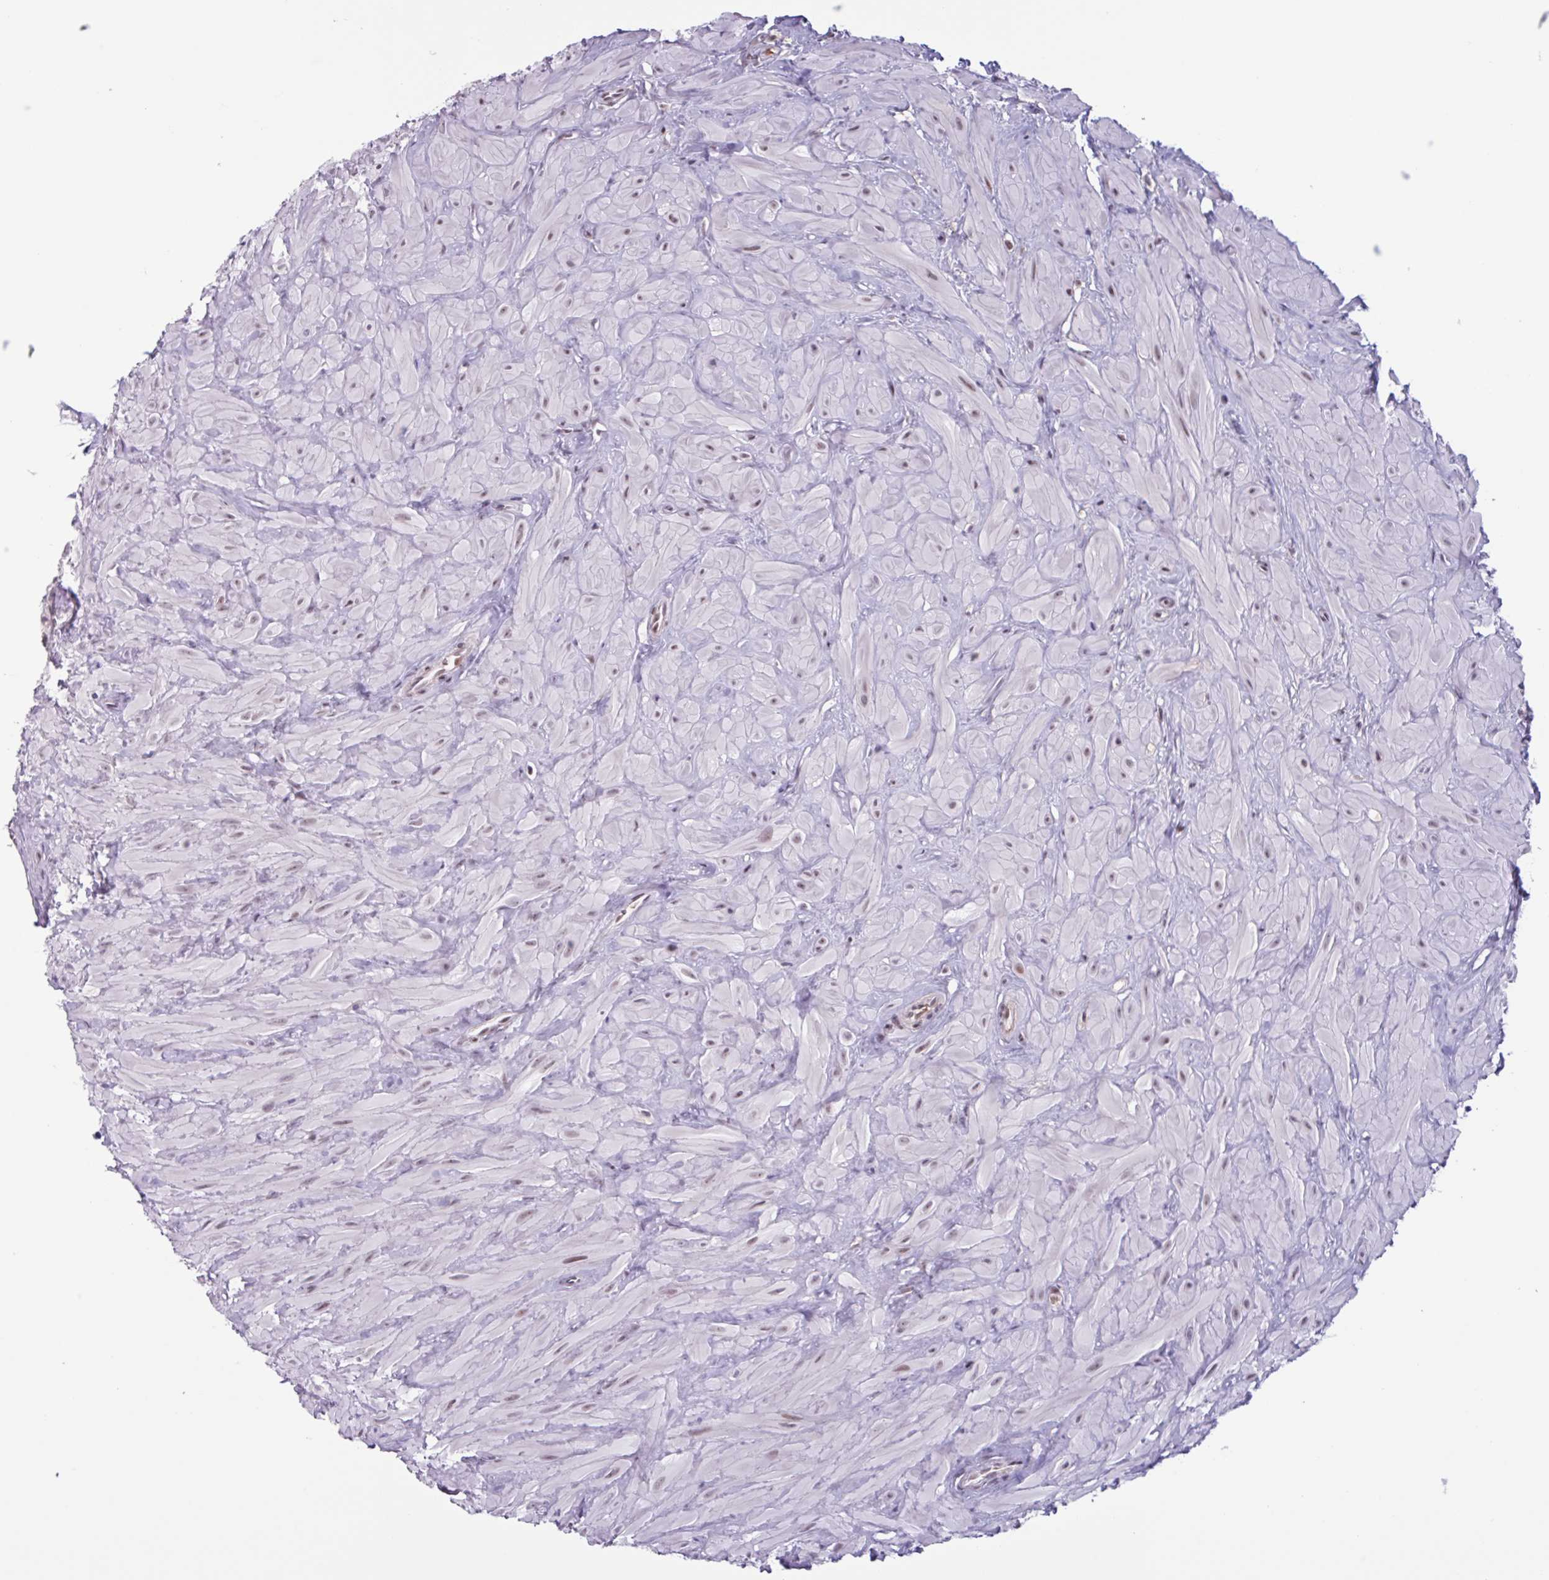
{"staining": {"intensity": "moderate", "quantity": "25%-75%", "location": "nuclear"}, "tissue": "epididymis", "cell_type": "Glandular cells", "image_type": "normal", "snomed": [{"axis": "morphology", "description": "Normal tissue, NOS"}, {"axis": "topography", "description": "Epididymis"}], "caption": "Normal epididymis shows moderate nuclear expression in approximately 25%-75% of glandular cells, visualized by immunohistochemistry. The staining was performed using DAB to visualize the protein expression in brown, while the nuclei were stained in blue with hematoxylin (Magnification: 20x).", "gene": "ZNF575", "patient": {"sex": "male", "age": 30}}